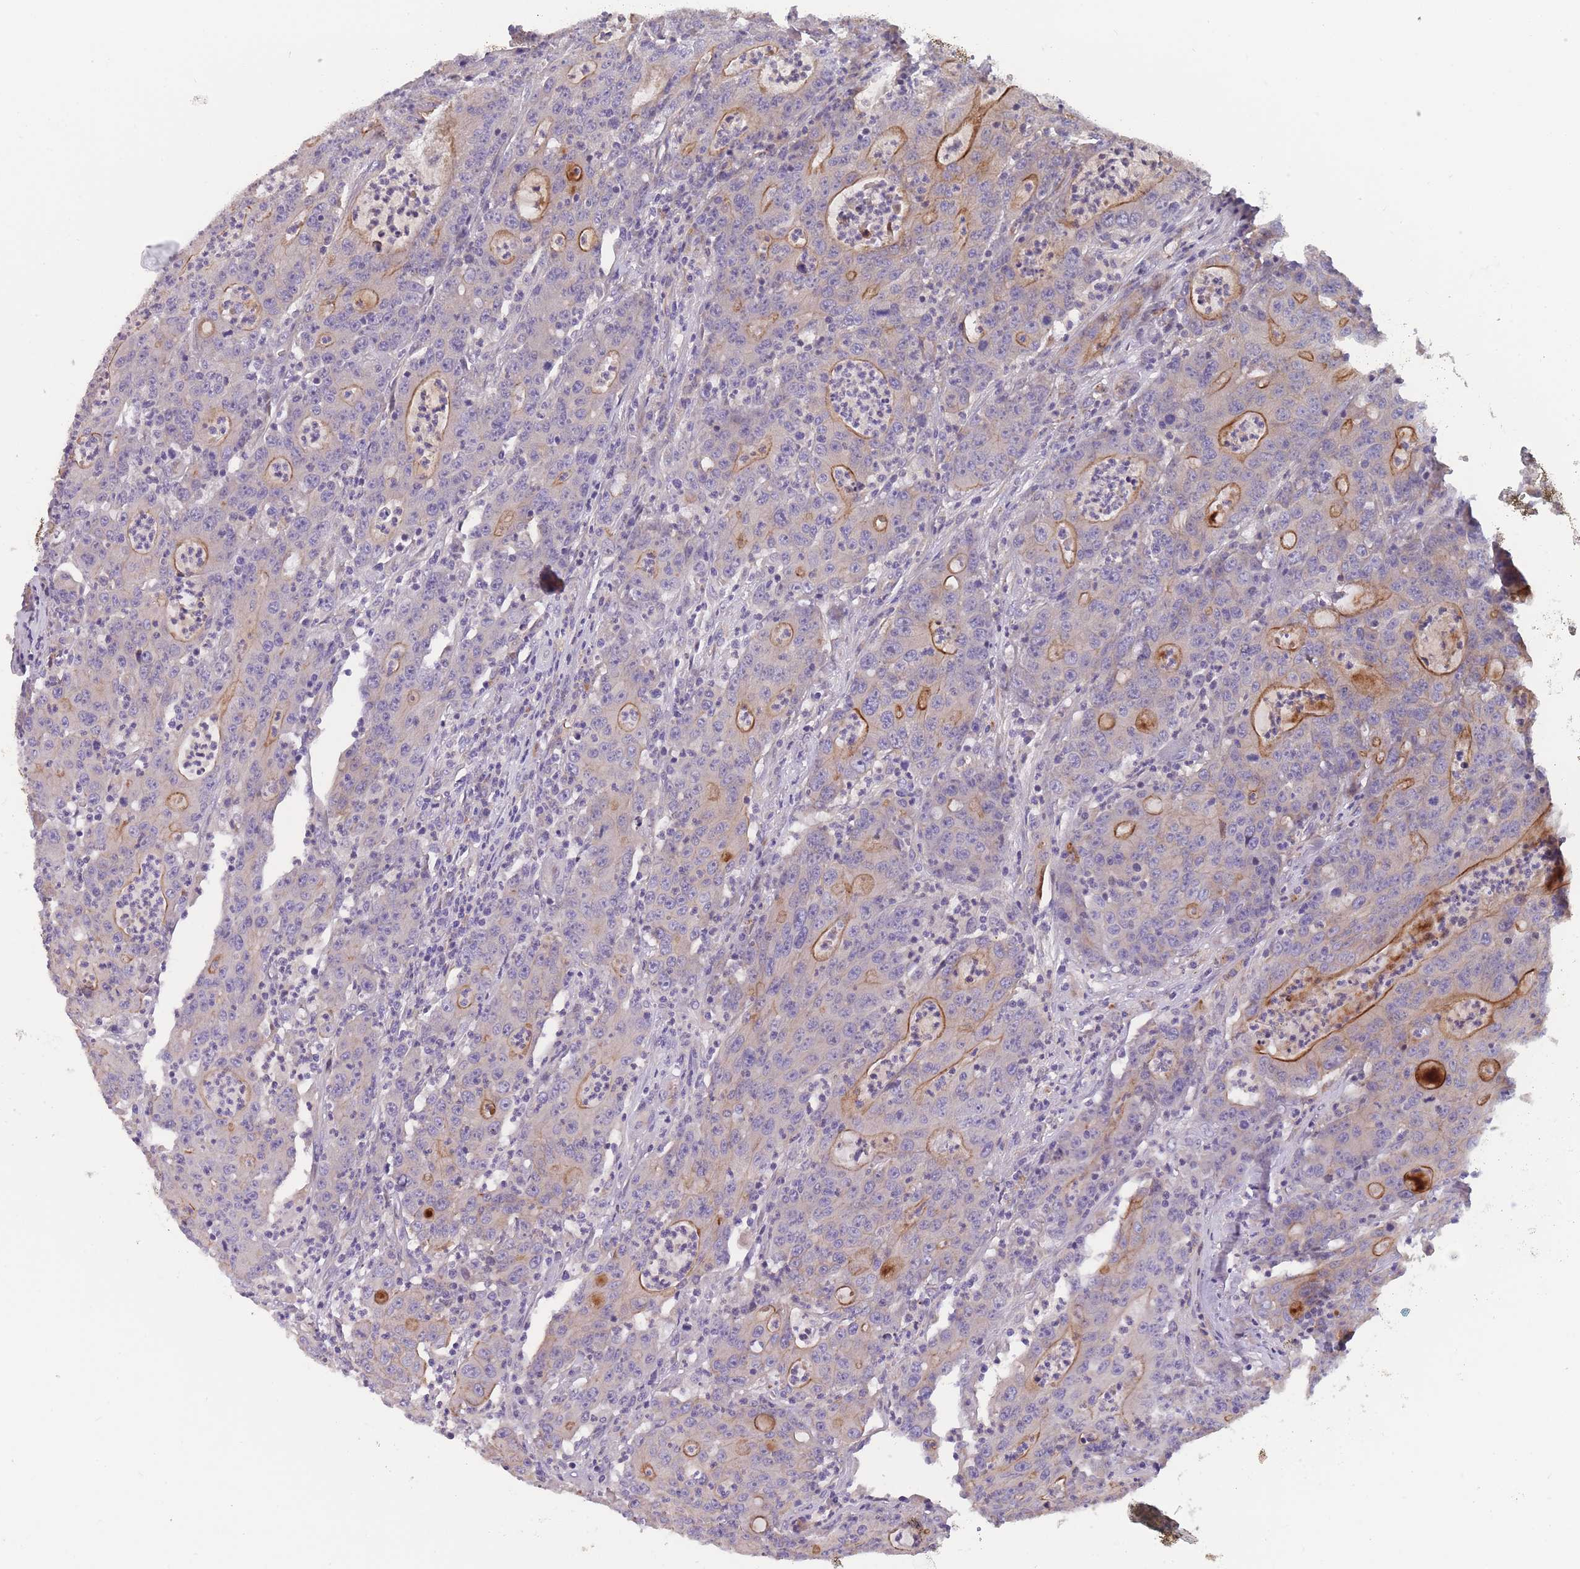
{"staining": {"intensity": "moderate", "quantity": "<25%", "location": "cytoplasmic/membranous"}, "tissue": "colorectal cancer", "cell_type": "Tumor cells", "image_type": "cancer", "snomed": [{"axis": "morphology", "description": "Adenocarcinoma, NOS"}, {"axis": "topography", "description": "Colon"}], "caption": "Immunohistochemical staining of adenocarcinoma (colorectal) exhibits low levels of moderate cytoplasmic/membranous expression in approximately <25% of tumor cells.", "gene": "FAM83F", "patient": {"sex": "male", "age": 83}}